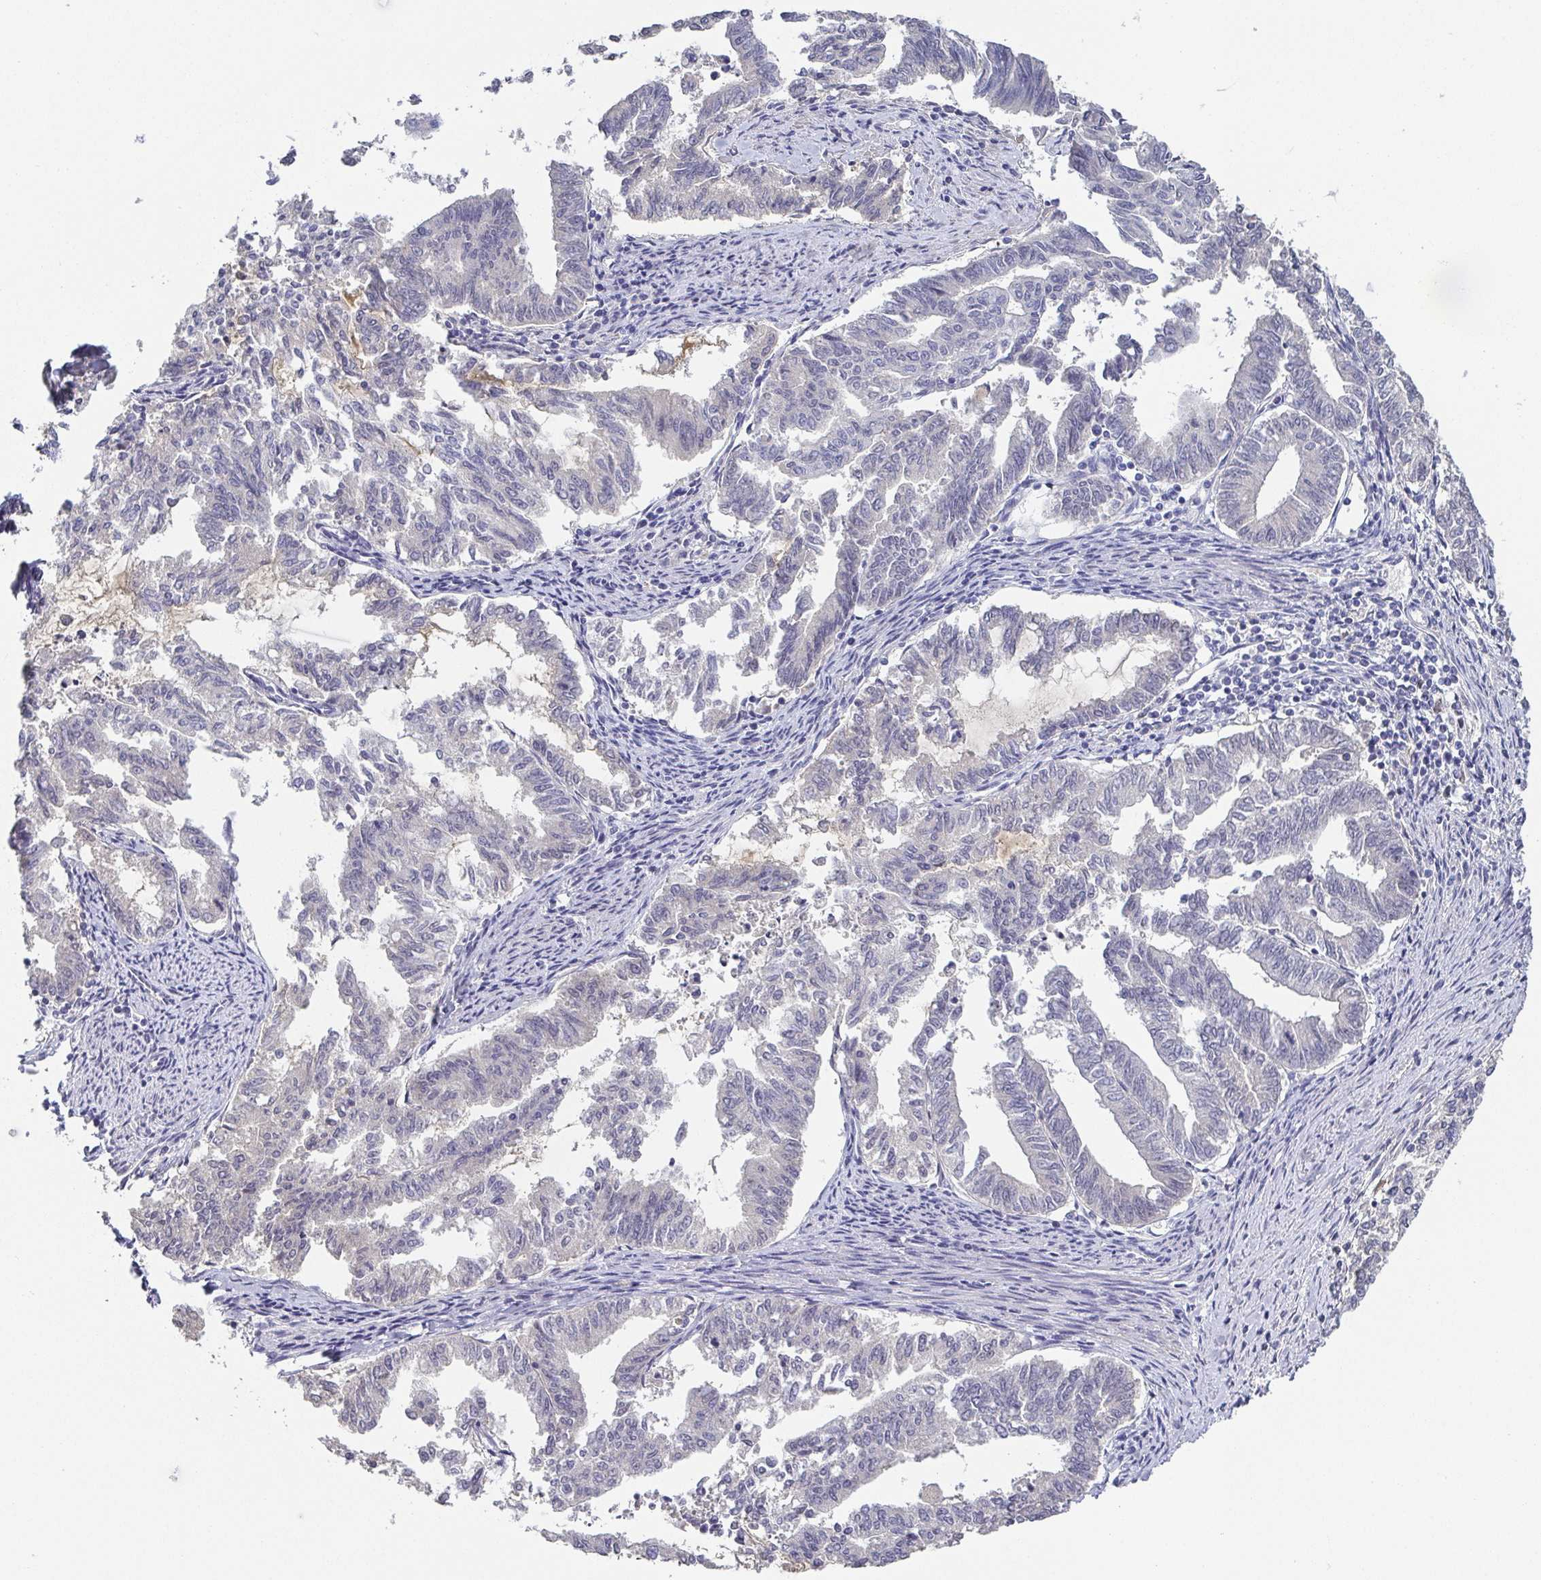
{"staining": {"intensity": "negative", "quantity": "none", "location": "none"}, "tissue": "endometrial cancer", "cell_type": "Tumor cells", "image_type": "cancer", "snomed": [{"axis": "morphology", "description": "Adenocarcinoma, NOS"}, {"axis": "topography", "description": "Endometrium"}], "caption": "A micrograph of human endometrial adenocarcinoma is negative for staining in tumor cells.", "gene": "RNASE7", "patient": {"sex": "female", "age": 79}}